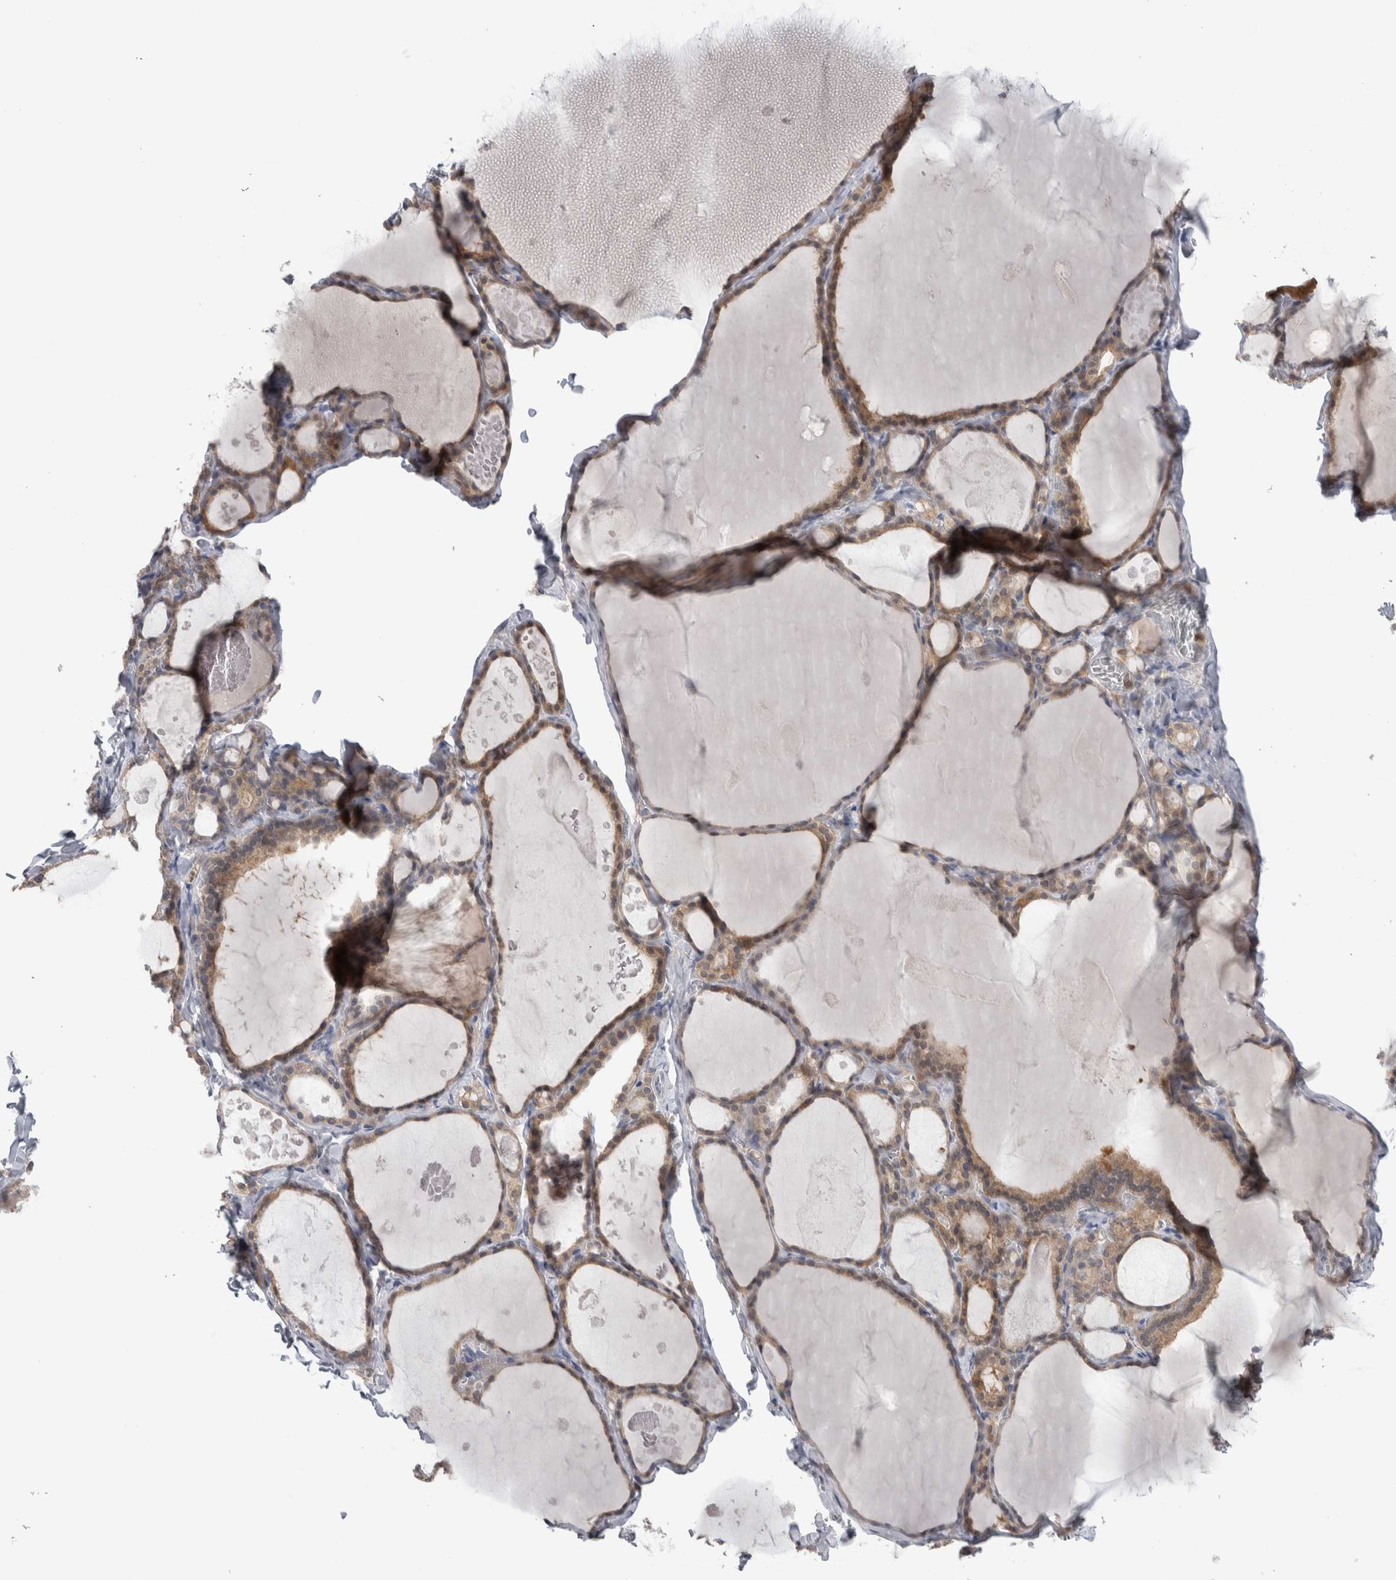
{"staining": {"intensity": "weak", "quantity": ">75%", "location": "cytoplasmic/membranous"}, "tissue": "thyroid gland", "cell_type": "Glandular cells", "image_type": "normal", "snomed": [{"axis": "morphology", "description": "Normal tissue, NOS"}, {"axis": "topography", "description": "Thyroid gland"}], "caption": "The image displays staining of unremarkable thyroid gland, revealing weak cytoplasmic/membranous protein staining (brown color) within glandular cells. Using DAB (3,3'-diaminobenzidine) (brown) and hematoxylin (blue) stains, captured at high magnification using brightfield microscopy.", "gene": "HTATIP2", "patient": {"sex": "male", "age": 56}}